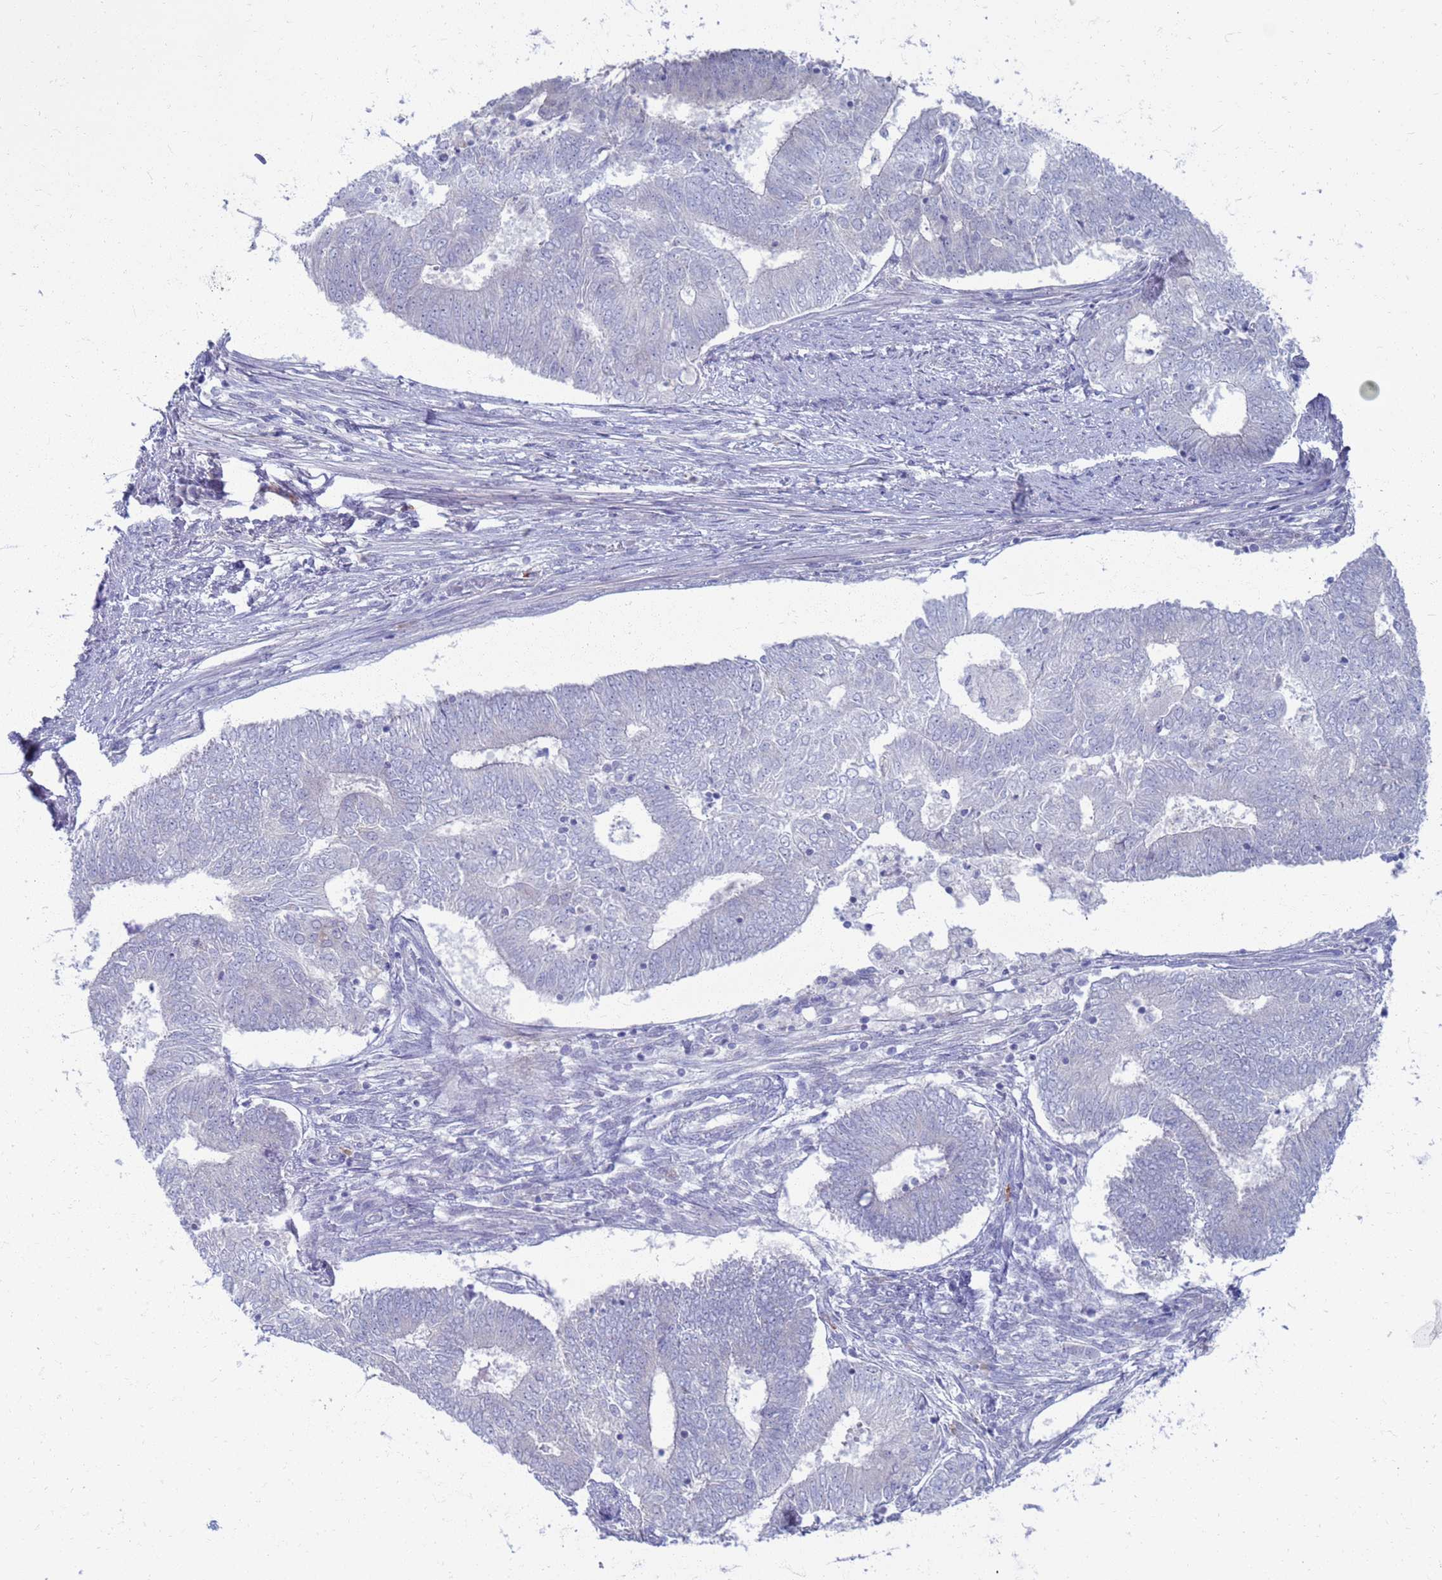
{"staining": {"intensity": "negative", "quantity": "none", "location": "none"}, "tissue": "endometrial cancer", "cell_type": "Tumor cells", "image_type": "cancer", "snomed": [{"axis": "morphology", "description": "Adenocarcinoma, NOS"}, {"axis": "topography", "description": "Endometrium"}], "caption": "This is a image of immunohistochemistry (IHC) staining of endometrial cancer, which shows no expression in tumor cells. (DAB (3,3'-diaminobenzidine) IHC, high magnification).", "gene": "CLCA2", "patient": {"sex": "female", "age": 62}}